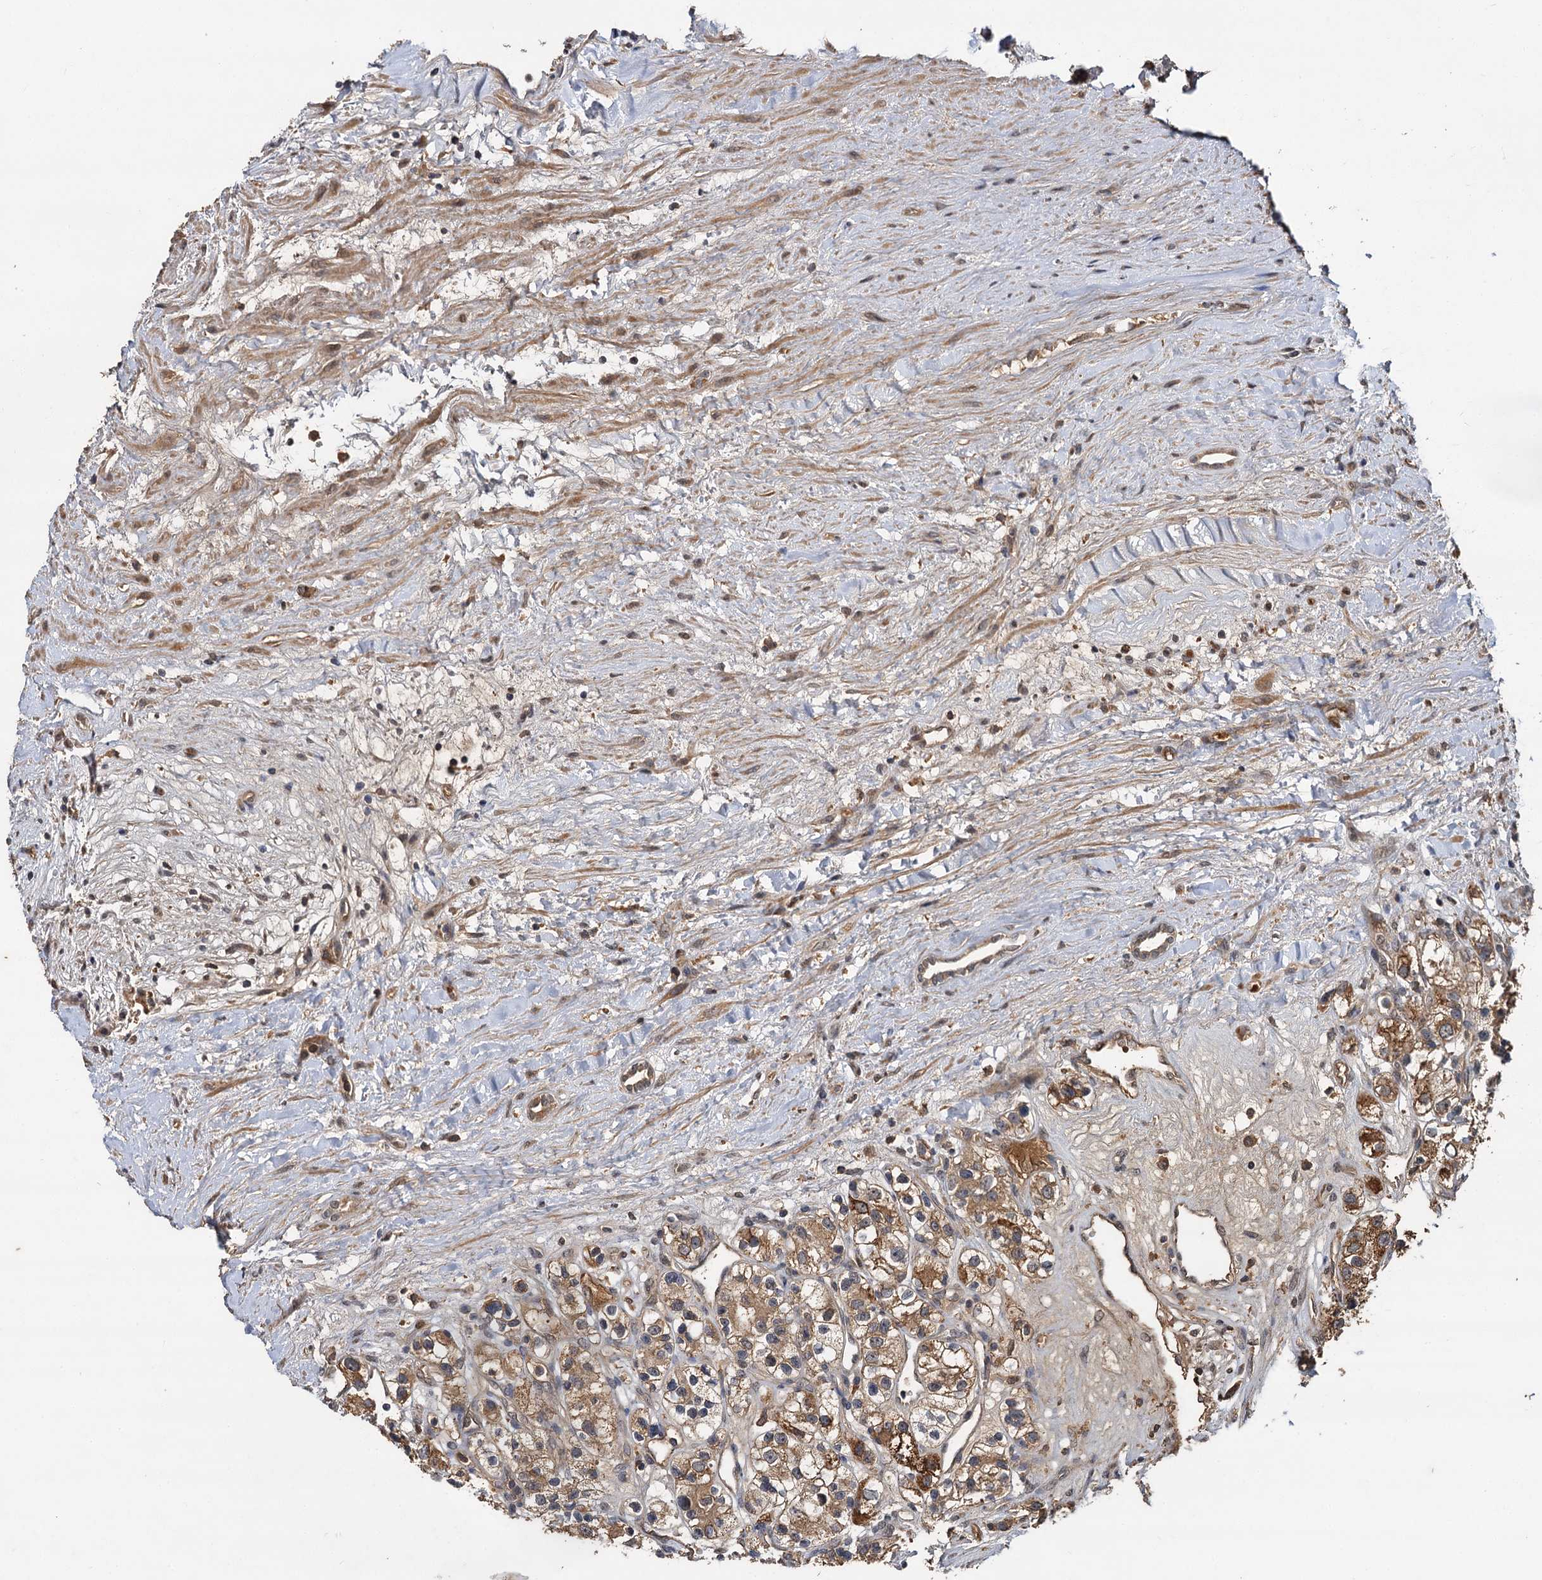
{"staining": {"intensity": "moderate", "quantity": "25%-75%", "location": "cytoplasmic/membranous"}, "tissue": "renal cancer", "cell_type": "Tumor cells", "image_type": "cancer", "snomed": [{"axis": "morphology", "description": "Adenocarcinoma, NOS"}, {"axis": "topography", "description": "Kidney"}], "caption": "A histopathology image showing moderate cytoplasmic/membranous expression in about 25%-75% of tumor cells in renal cancer, as visualized by brown immunohistochemical staining.", "gene": "MBD6", "patient": {"sex": "female", "age": 57}}